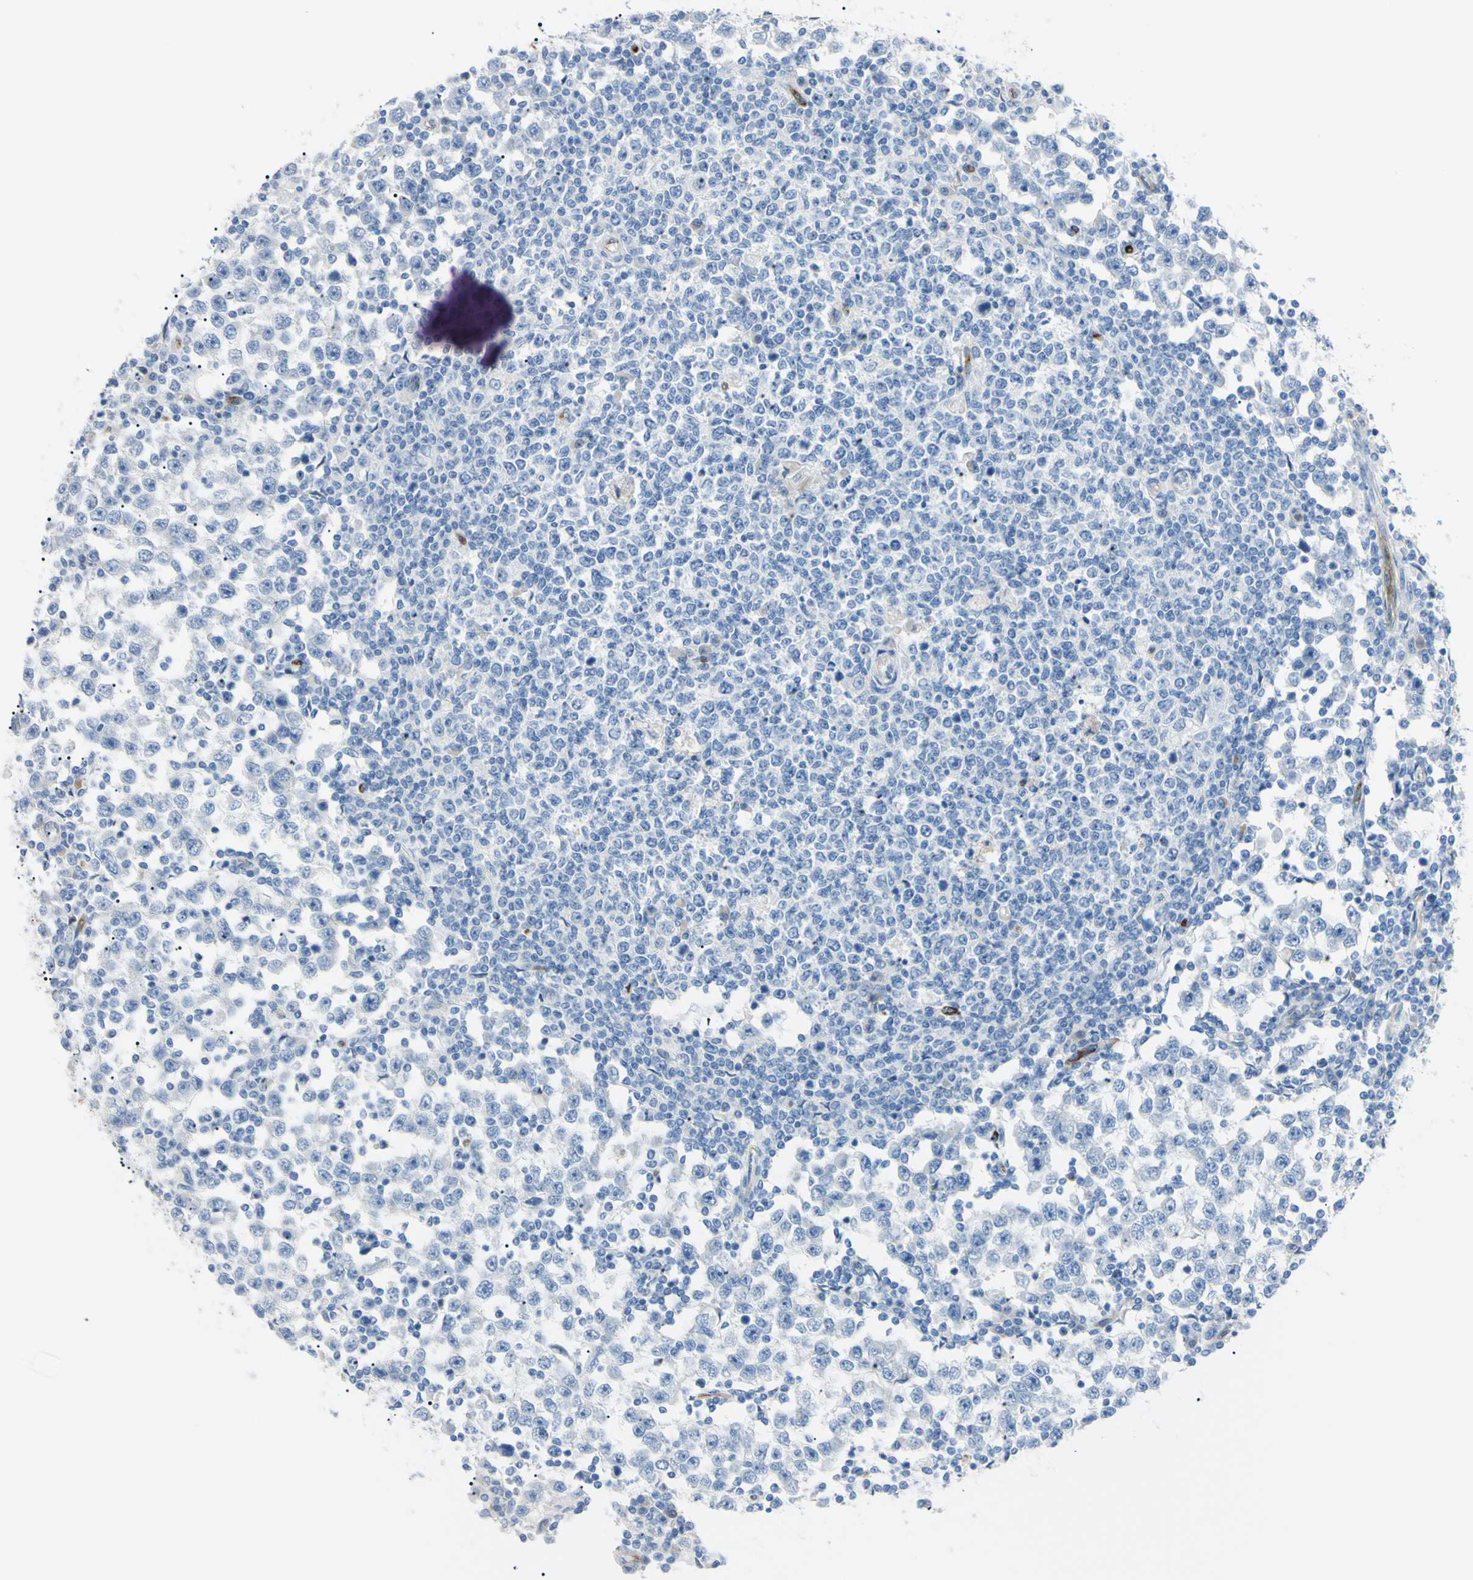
{"staining": {"intensity": "negative", "quantity": "none", "location": "none"}, "tissue": "testis cancer", "cell_type": "Tumor cells", "image_type": "cancer", "snomed": [{"axis": "morphology", "description": "Seminoma, NOS"}, {"axis": "topography", "description": "Testis"}], "caption": "High power microscopy photomicrograph of an immunohistochemistry micrograph of seminoma (testis), revealing no significant positivity in tumor cells.", "gene": "FOLH1", "patient": {"sex": "male", "age": 65}}